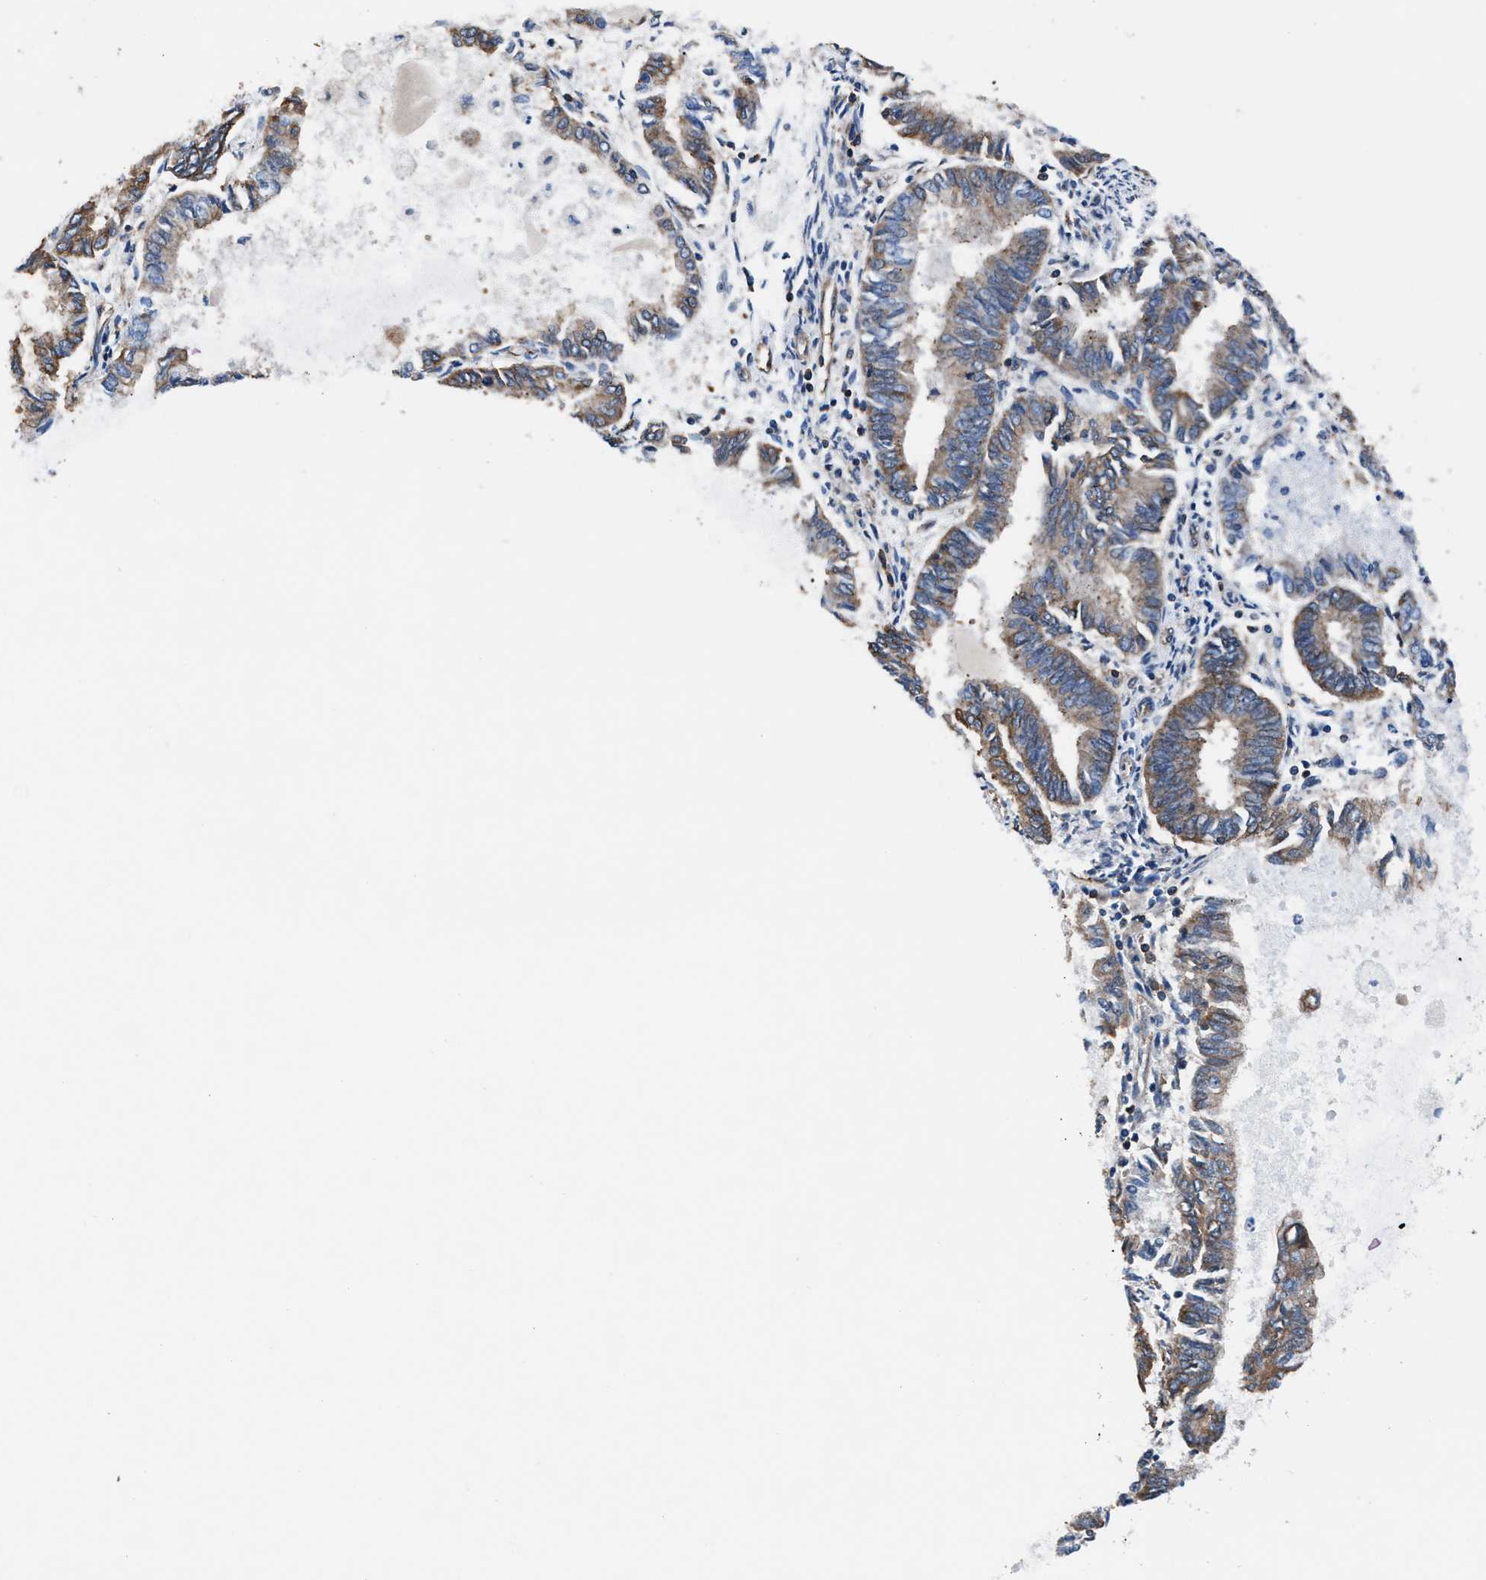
{"staining": {"intensity": "moderate", "quantity": ">75%", "location": "cytoplasmic/membranous"}, "tissue": "endometrial cancer", "cell_type": "Tumor cells", "image_type": "cancer", "snomed": [{"axis": "morphology", "description": "Adenocarcinoma, NOS"}, {"axis": "topography", "description": "Endometrium"}], "caption": "This is an image of immunohistochemistry staining of adenocarcinoma (endometrial), which shows moderate expression in the cytoplasmic/membranous of tumor cells.", "gene": "NKTR", "patient": {"sex": "female", "age": 86}}